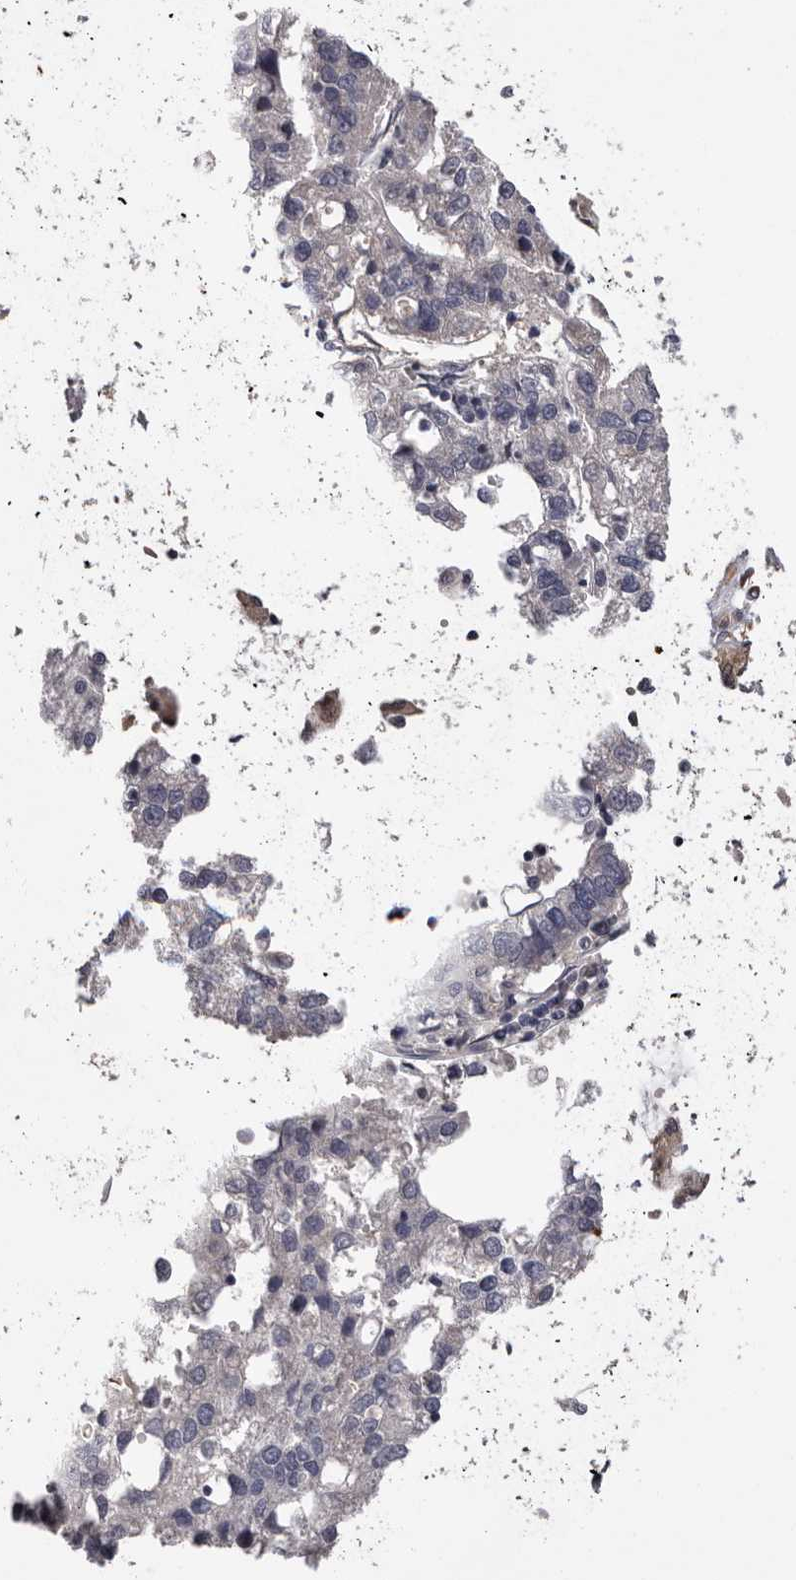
{"staining": {"intensity": "negative", "quantity": "none", "location": "none"}, "tissue": "pancreatic cancer", "cell_type": "Tumor cells", "image_type": "cancer", "snomed": [{"axis": "morphology", "description": "Adenocarcinoma, NOS"}, {"axis": "topography", "description": "Pancreas"}], "caption": "This is a micrograph of immunohistochemistry (IHC) staining of pancreatic adenocarcinoma, which shows no staining in tumor cells. (DAB immunohistochemistry (IHC), high magnification).", "gene": "MED8", "patient": {"sex": "female", "age": 61}}